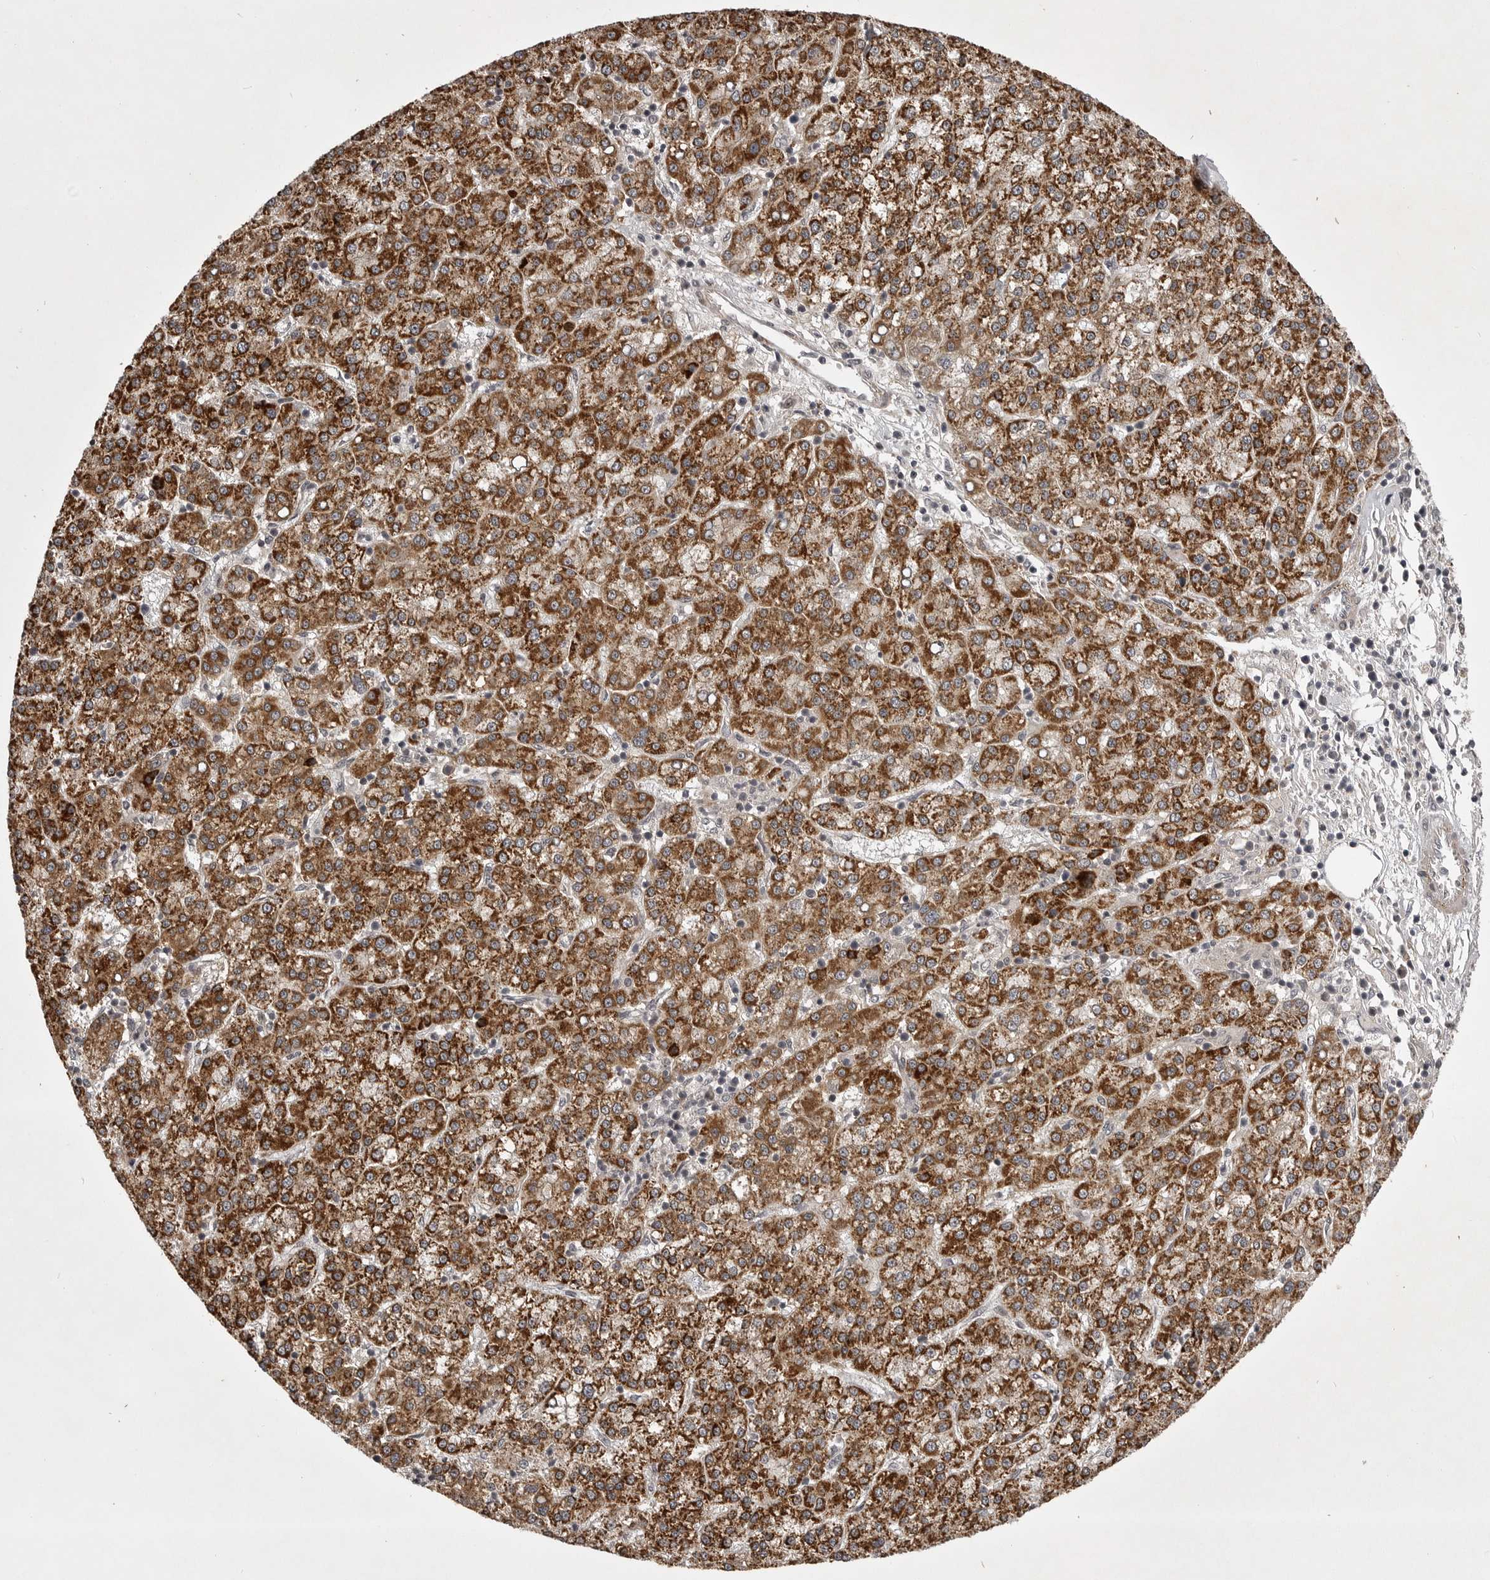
{"staining": {"intensity": "strong", "quantity": ">75%", "location": "cytoplasmic/membranous"}, "tissue": "liver cancer", "cell_type": "Tumor cells", "image_type": "cancer", "snomed": [{"axis": "morphology", "description": "Carcinoma, Hepatocellular, NOS"}, {"axis": "topography", "description": "Liver"}], "caption": "A histopathology image of human liver cancer stained for a protein exhibits strong cytoplasmic/membranous brown staining in tumor cells.", "gene": "SNX16", "patient": {"sex": "female", "age": 58}}